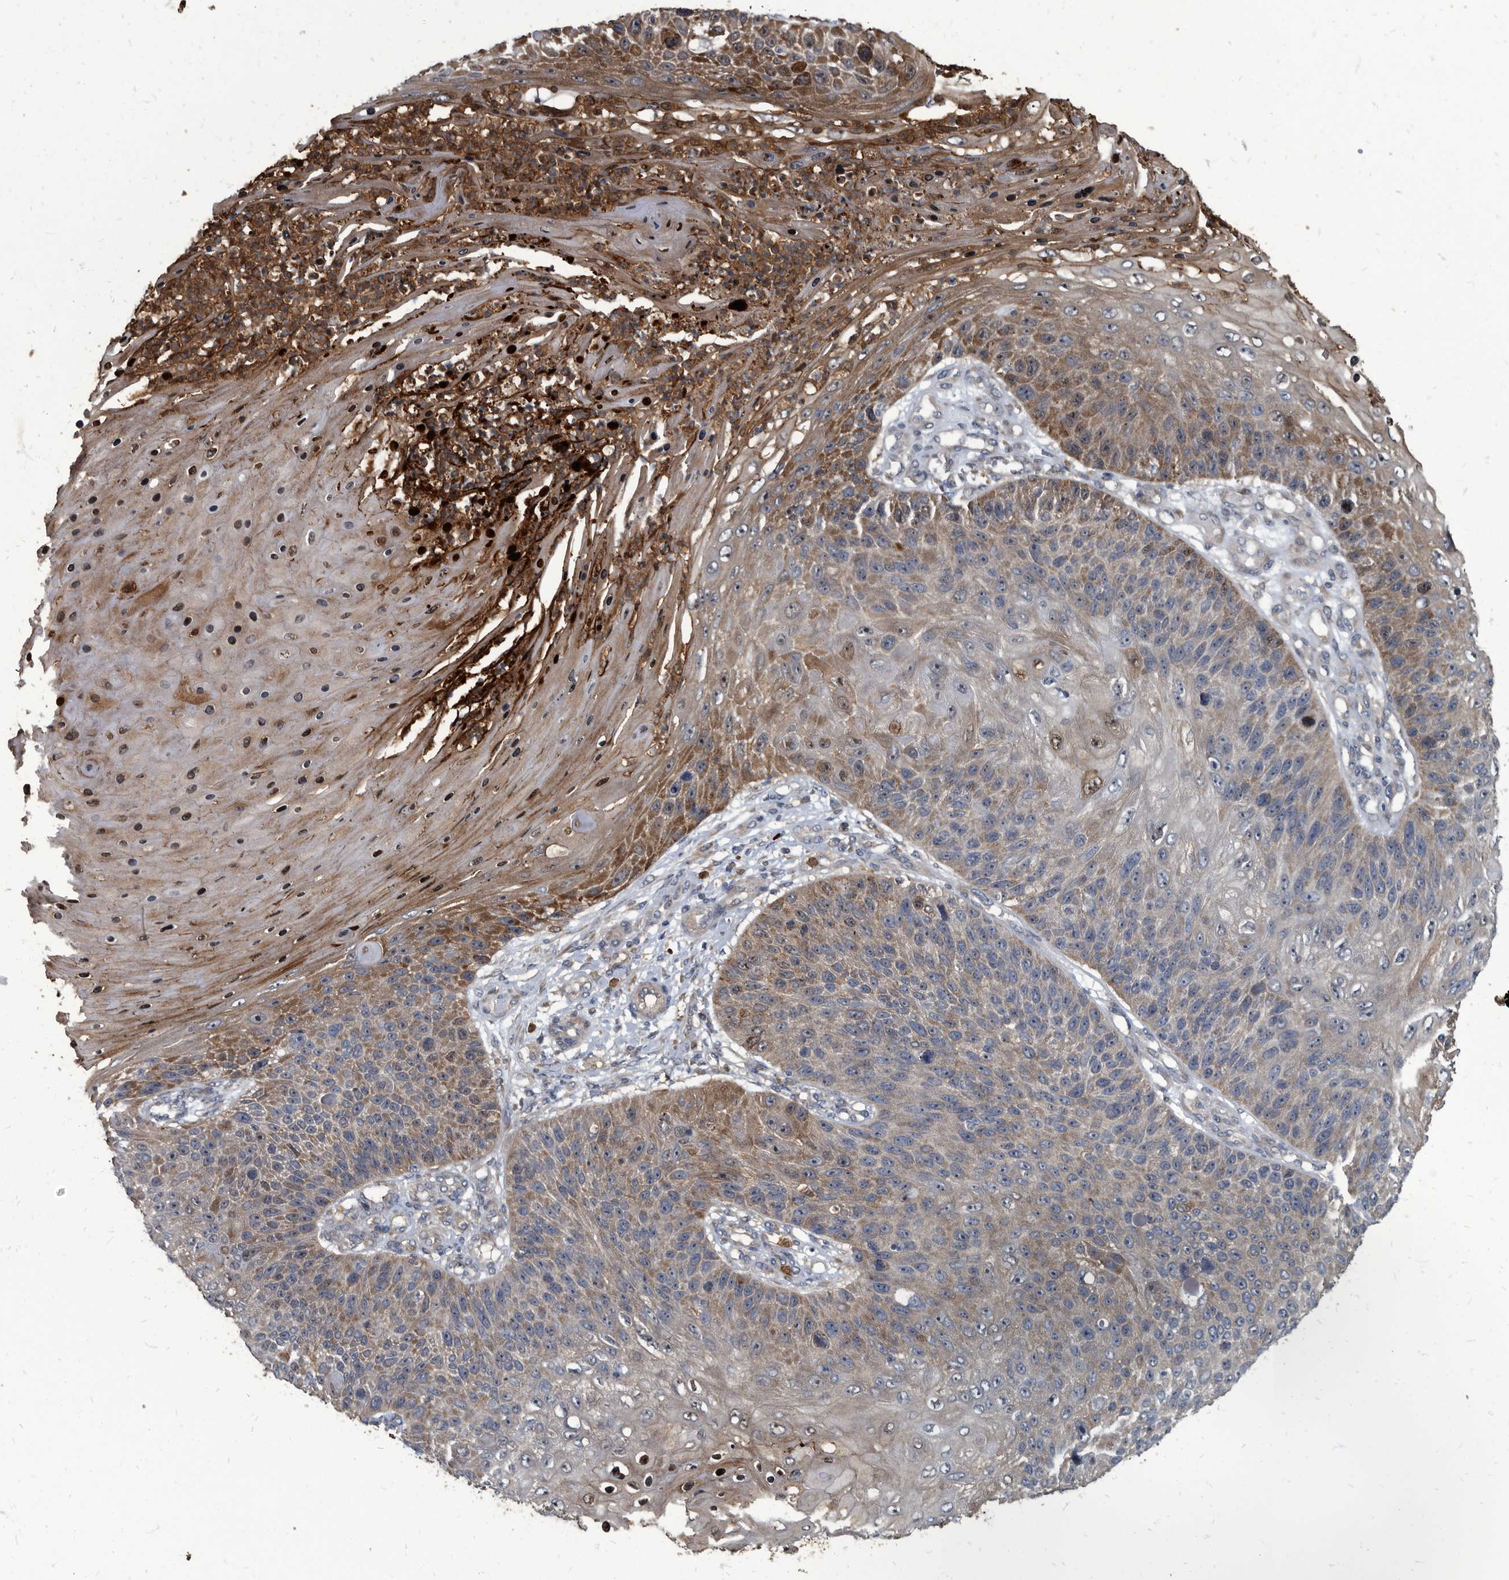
{"staining": {"intensity": "moderate", "quantity": "<25%", "location": "cytoplasmic/membranous"}, "tissue": "skin cancer", "cell_type": "Tumor cells", "image_type": "cancer", "snomed": [{"axis": "morphology", "description": "Squamous cell carcinoma, NOS"}, {"axis": "topography", "description": "Skin"}], "caption": "Tumor cells demonstrate low levels of moderate cytoplasmic/membranous positivity in approximately <25% of cells in squamous cell carcinoma (skin).", "gene": "CDV3", "patient": {"sex": "female", "age": 88}}